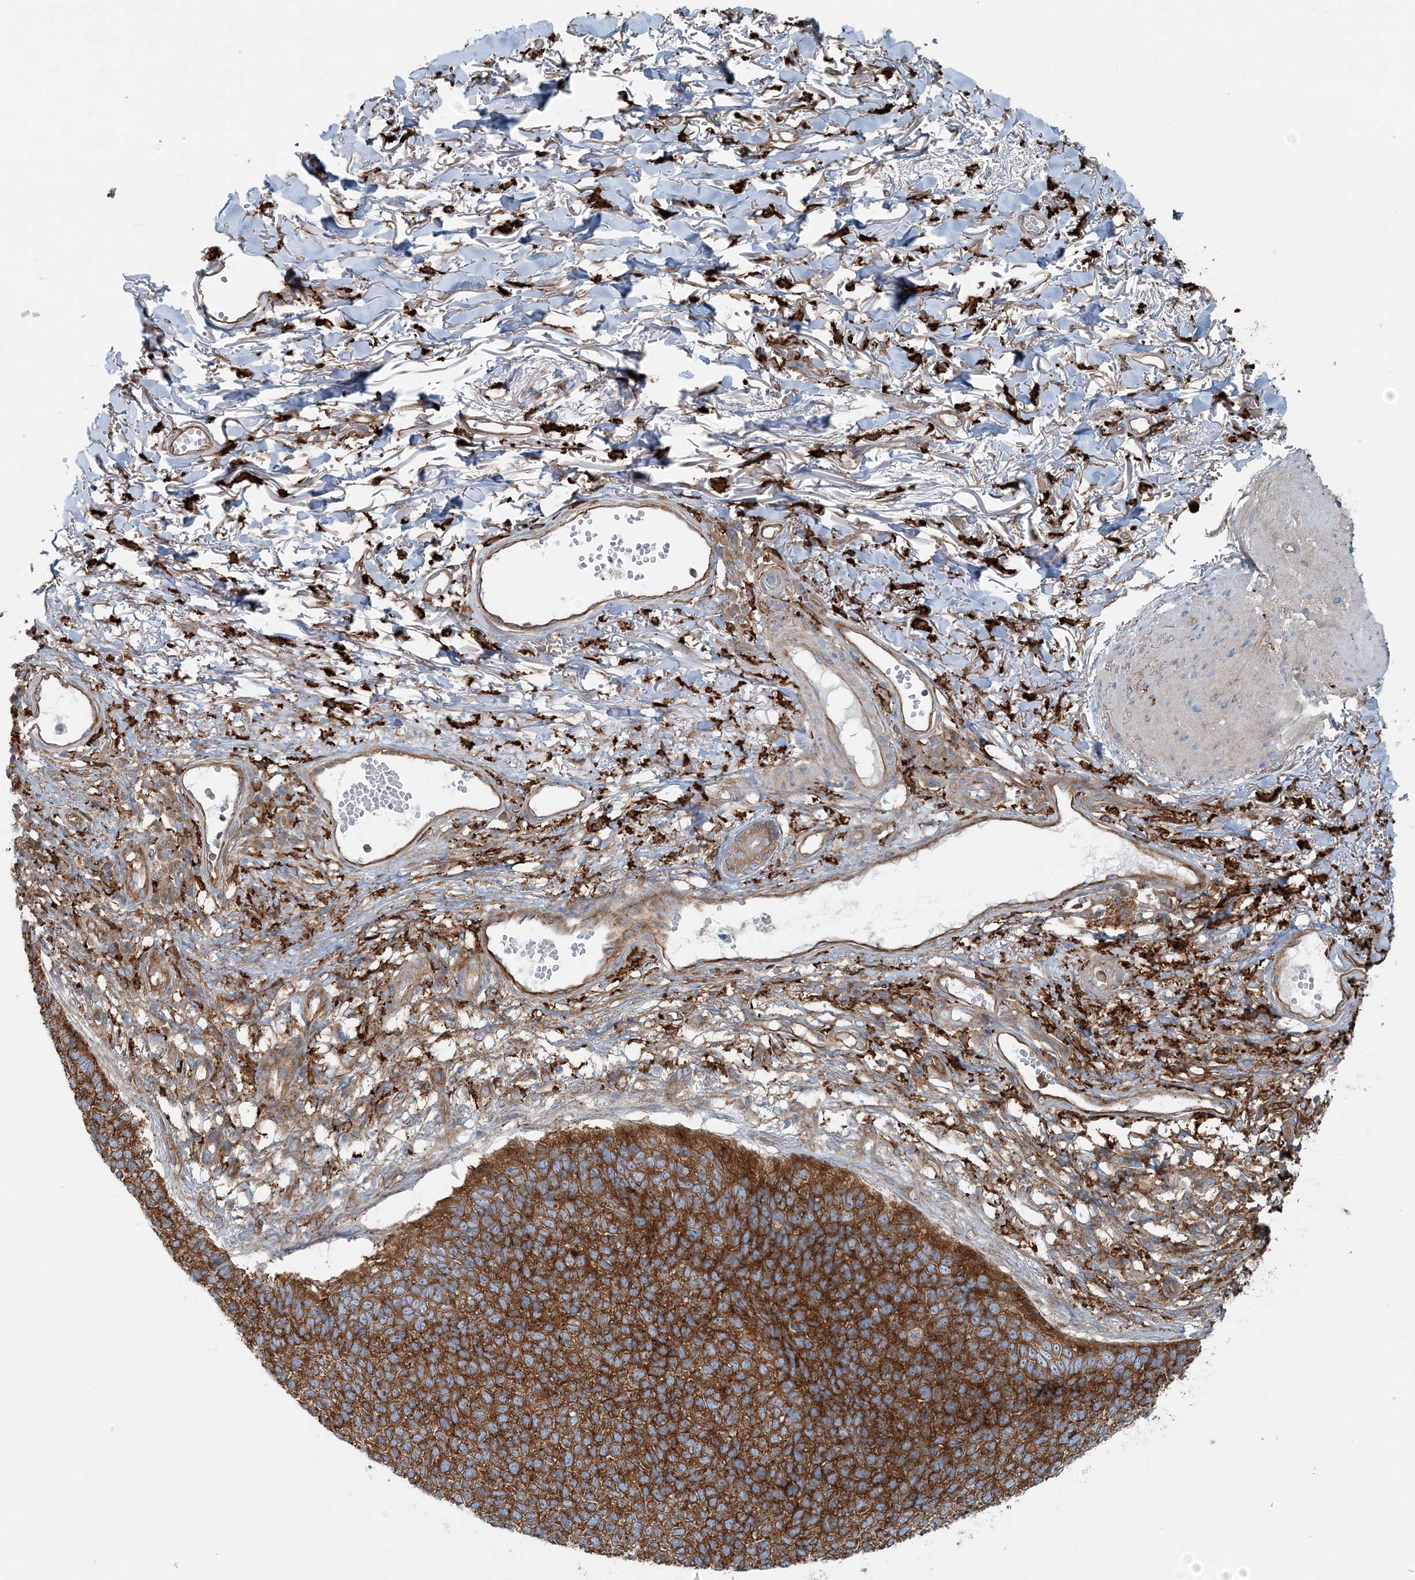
{"staining": {"intensity": "strong", "quantity": ">75%", "location": "cytoplasmic/membranous"}, "tissue": "skin cancer", "cell_type": "Tumor cells", "image_type": "cancer", "snomed": [{"axis": "morphology", "description": "Basal cell carcinoma"}, {"axis": "topography", "description": "Skin"}], "caption": "Tumor cells demonstrate strong cytoplasmic/membranous expression in approximately >75% of cells in skin cancer (basal cell carcinoma). (Brightfield microscopy of DAB IHC at high magnification).", "gene": "SNX2", "patient": {"sex": "female", "age": 84}}